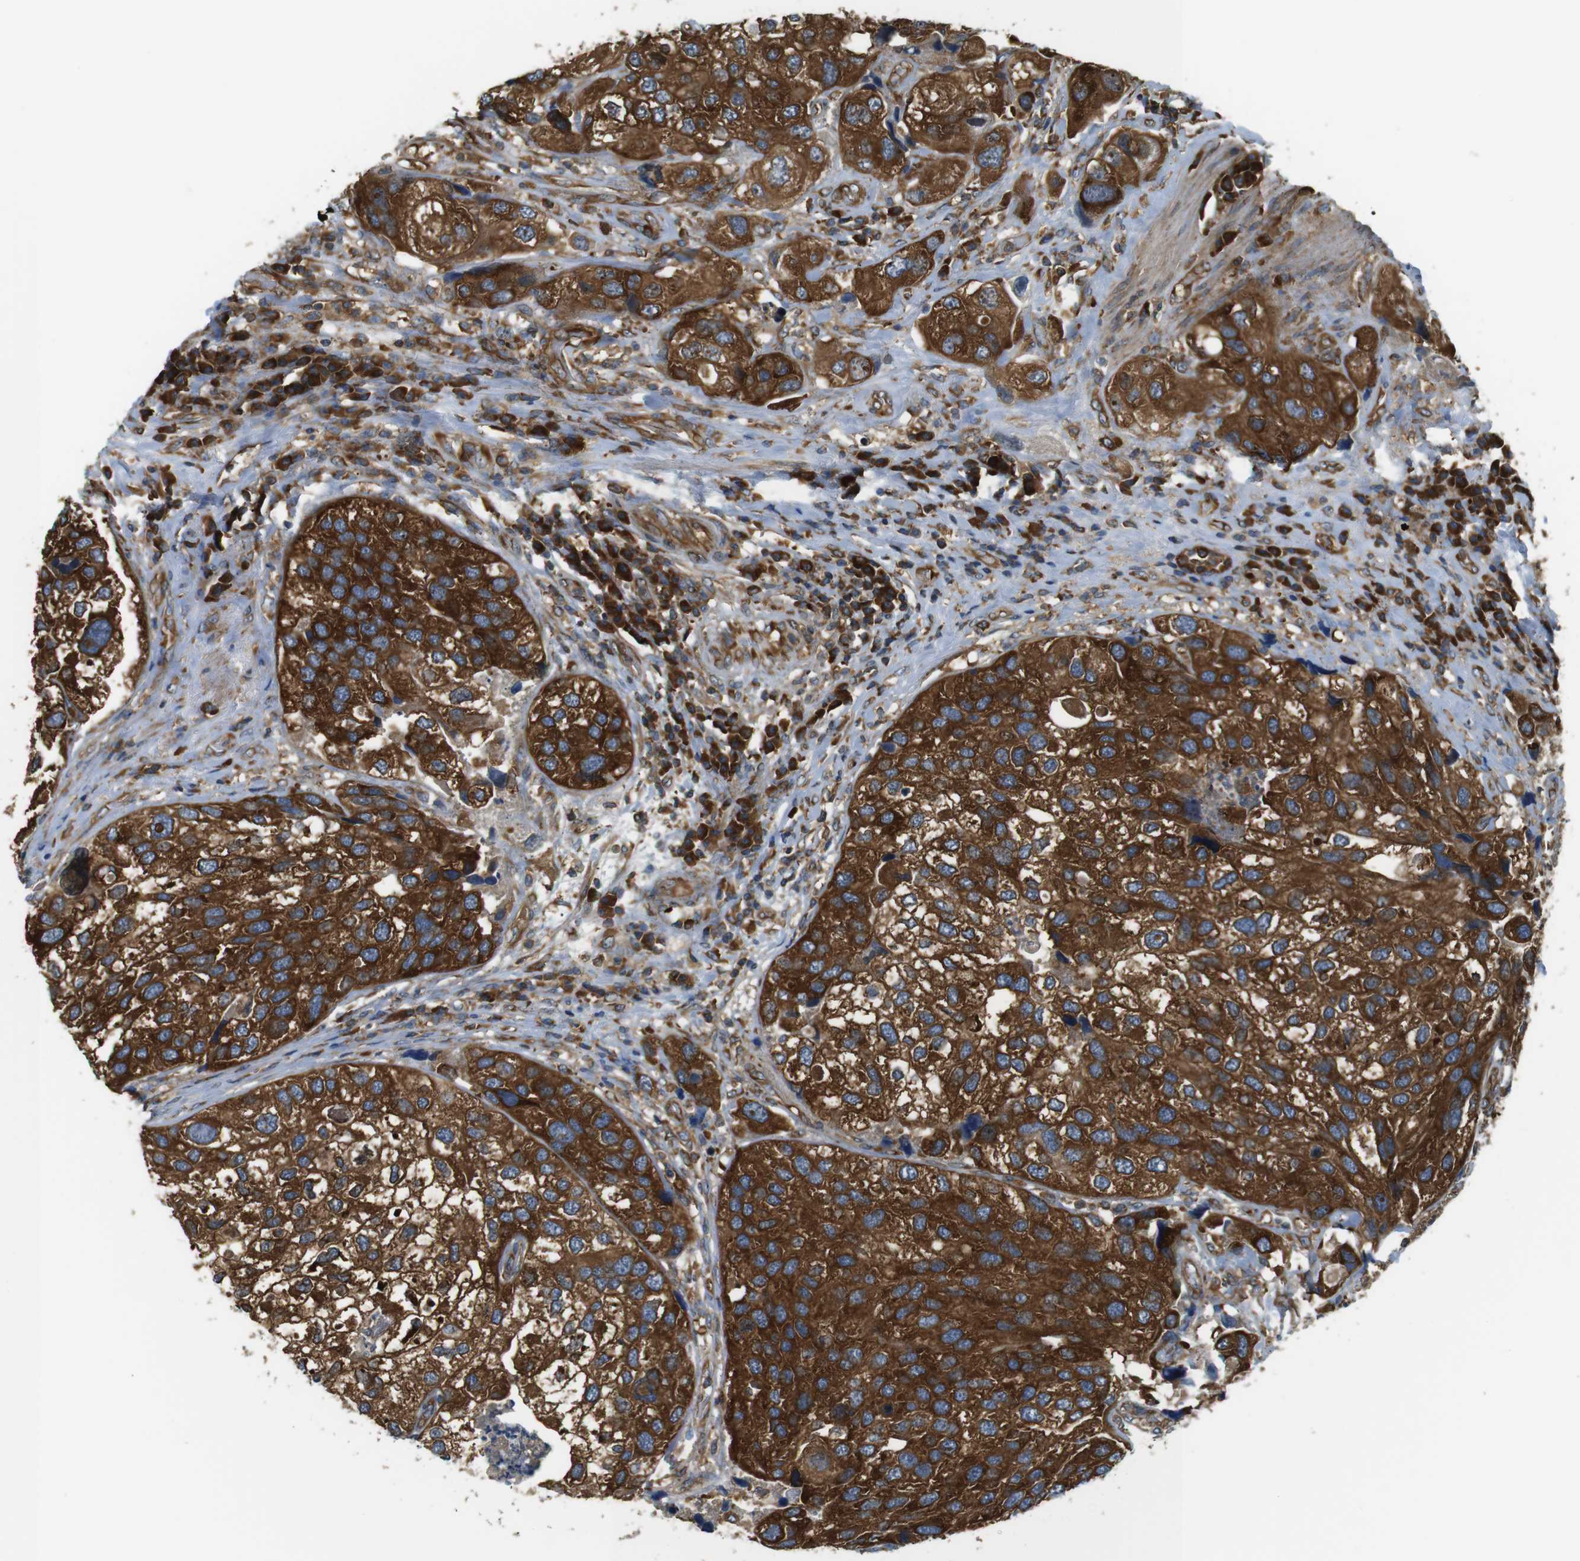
{"staining": {"intensity": "strong", "quantity": ">75%", "location": "cytoplasmic/membranous"}, "tissue": "urothelial cancer", "cell_type": "Tumor cells", "image_type": "cancer", "snomed": [{"axis": "morphology", "description": "Urothelial carcinoma, High grade"}, {"axis": "topography", "description": "Urinary bladder"}], "caption": "Urothelial carcinoma (high-grade) tissue shows strong cytoplasmic/membranous staining in approximately >75% of tumor cells", "gene": "TSC1", "patient": {"sex": "female", "age": 64}}